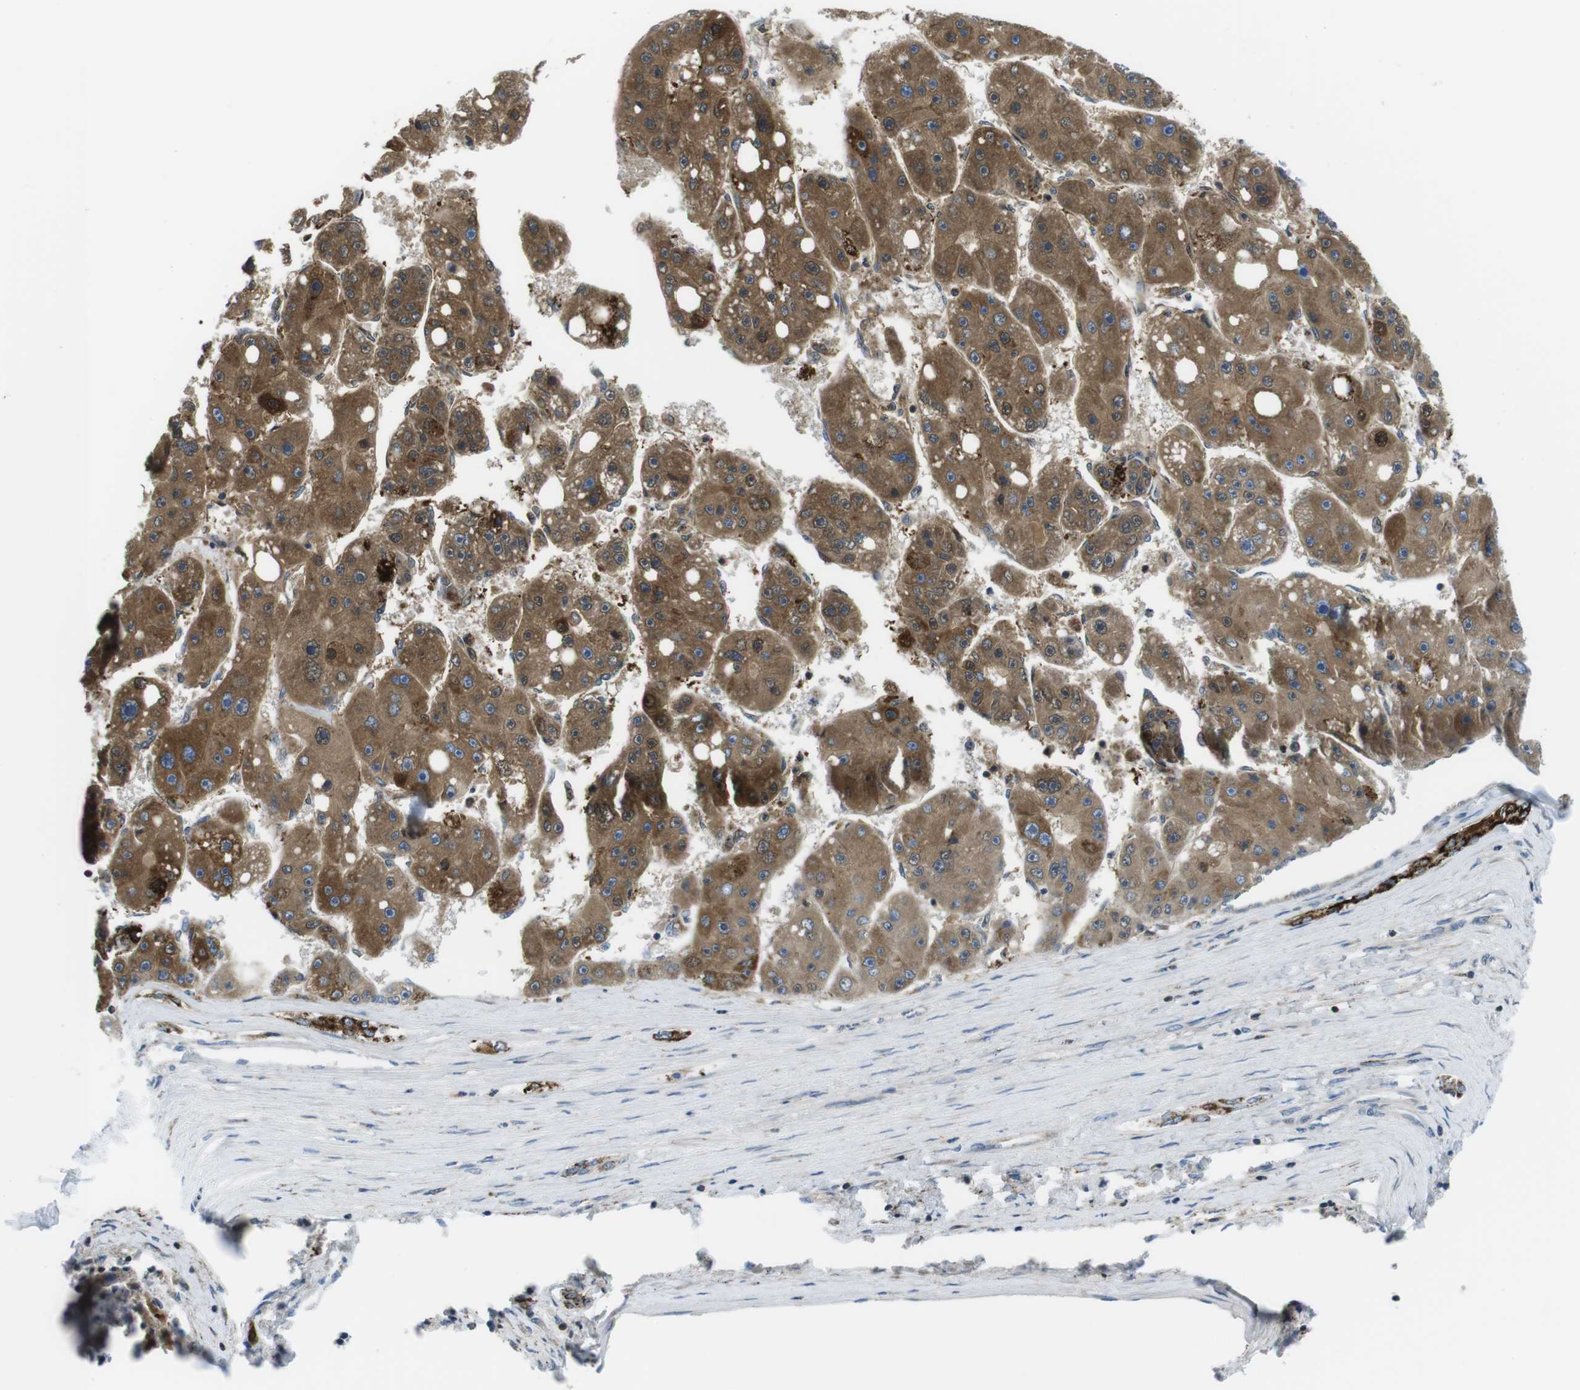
{"staining": {"intensity": "moderate", "quantity": ">75%", "location": "cytoplasmic/membranous"}, "tissue": "liver cancer", "cell_type": "Tumor cells", "image_type": "cancer", "snomed": [{"axis": "morphology", "description": "Carcinoma, Hepatocellular, NOS"}, {"axis": "topography", "description": "Liver"}], "caption": "Moderate cytoplasmic/membranous positivity for a protein is present in about >75% of tumor cells of liver cancer (hepatocellular carcinoma) using immunohistochemistry (IHC).", "gene": "KCNE3", "patient": {"sex": "female", "age": 61}}